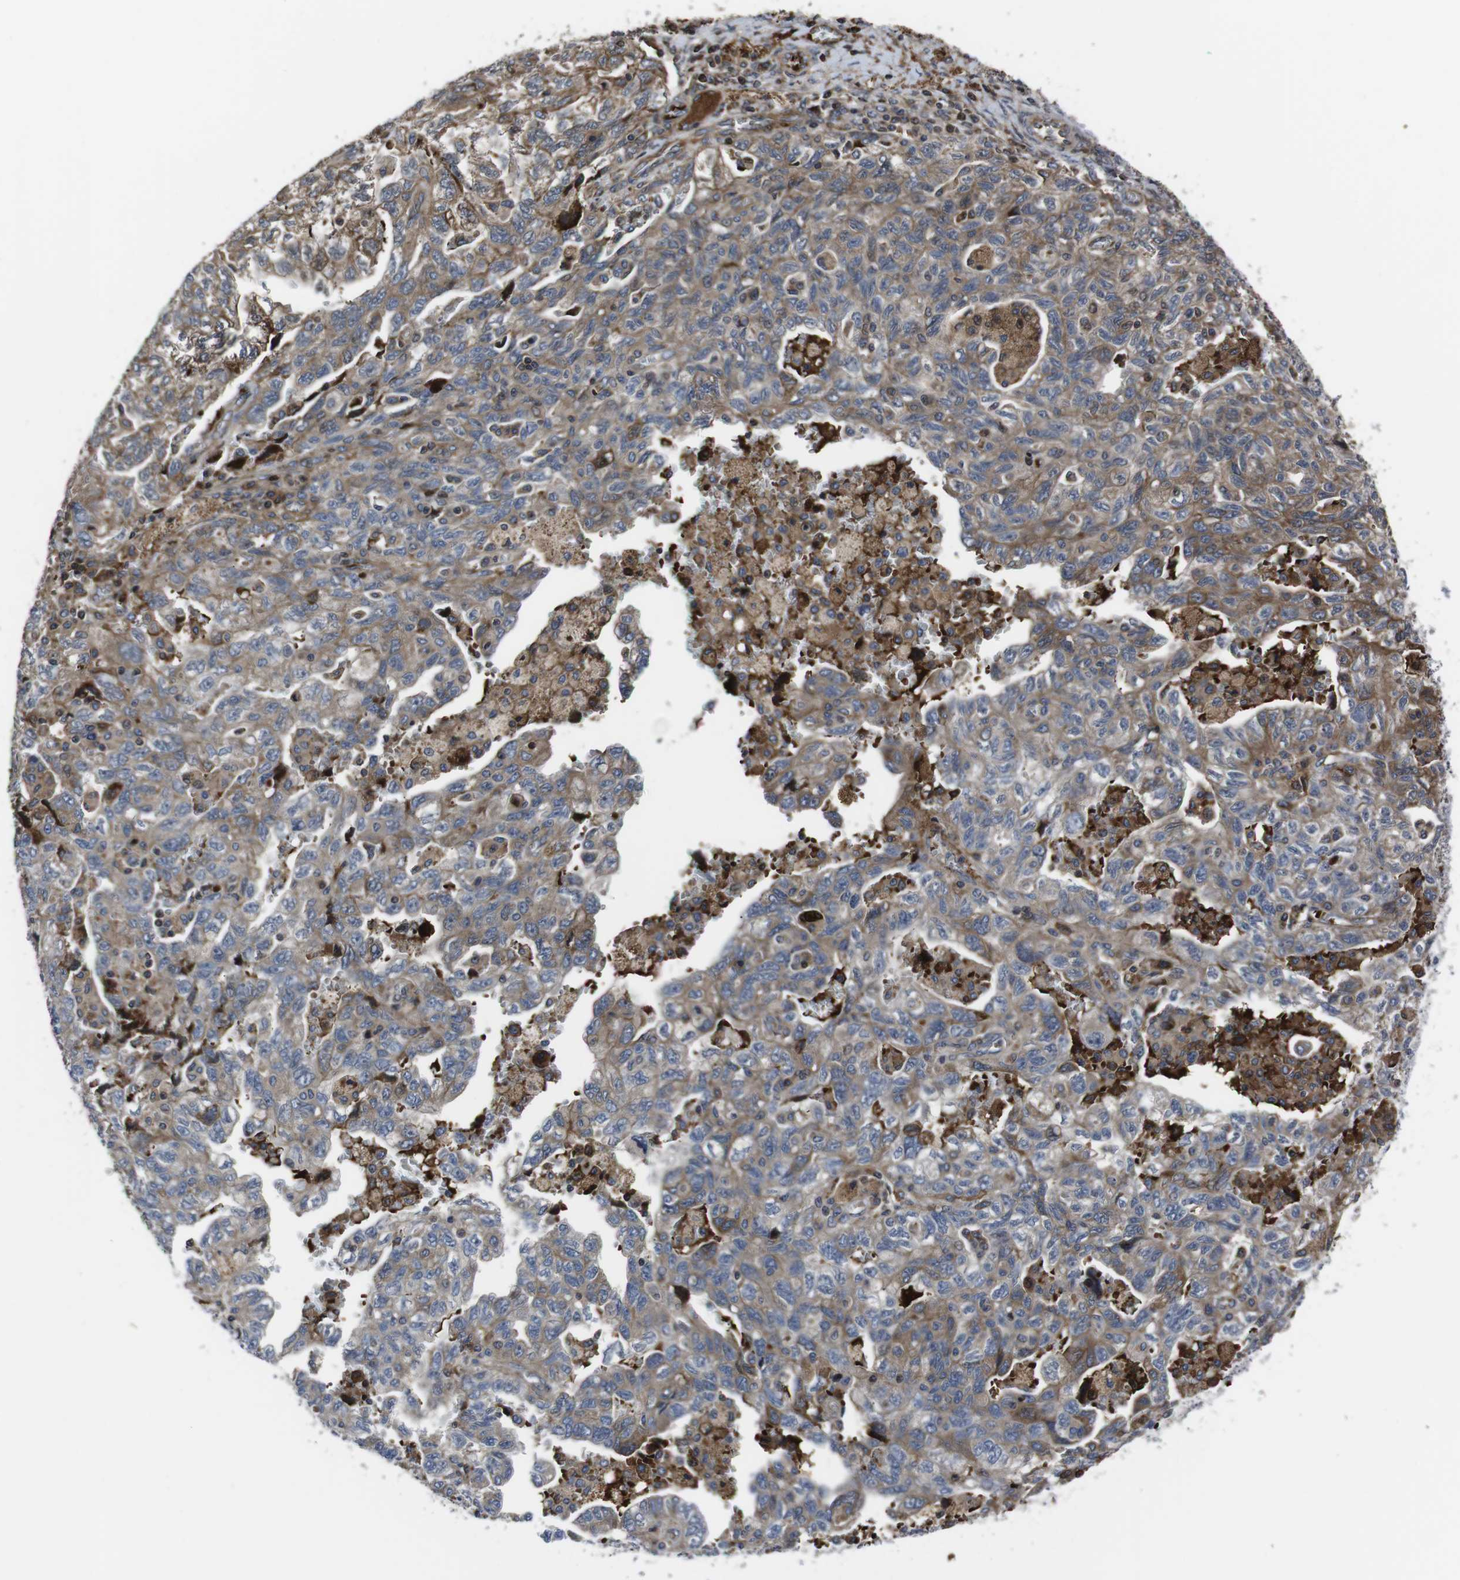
{"staining": {"intensity": "moderate", "quantity": ">75%", "location": "cytoplasmic/membranous"}, "tissue": "ovarian cancer", "cell_type": "Tumor cells", "image_type": "cancer", "snomed": [{"axis": "morphology", "description": "Carcinoma, NOS"}, {"axis": "morphology", "description": "Cystadenocarcinoma, serous, NOS"}, {"axis": "topography", "description": "Ovary"}], "caption": "Protein expression analysis of ovarian cancer displays moderate cytoplasmic/membranous positivity in approximately >75% of tumor cells. The staining was performed using DAB to visualize the protein expression in brown, while the nuclei were stained in blue with hematoxylin (Magnification: 20x).", "gene": "SMYD3", "patient": {"sex": "female", "age": 69}}